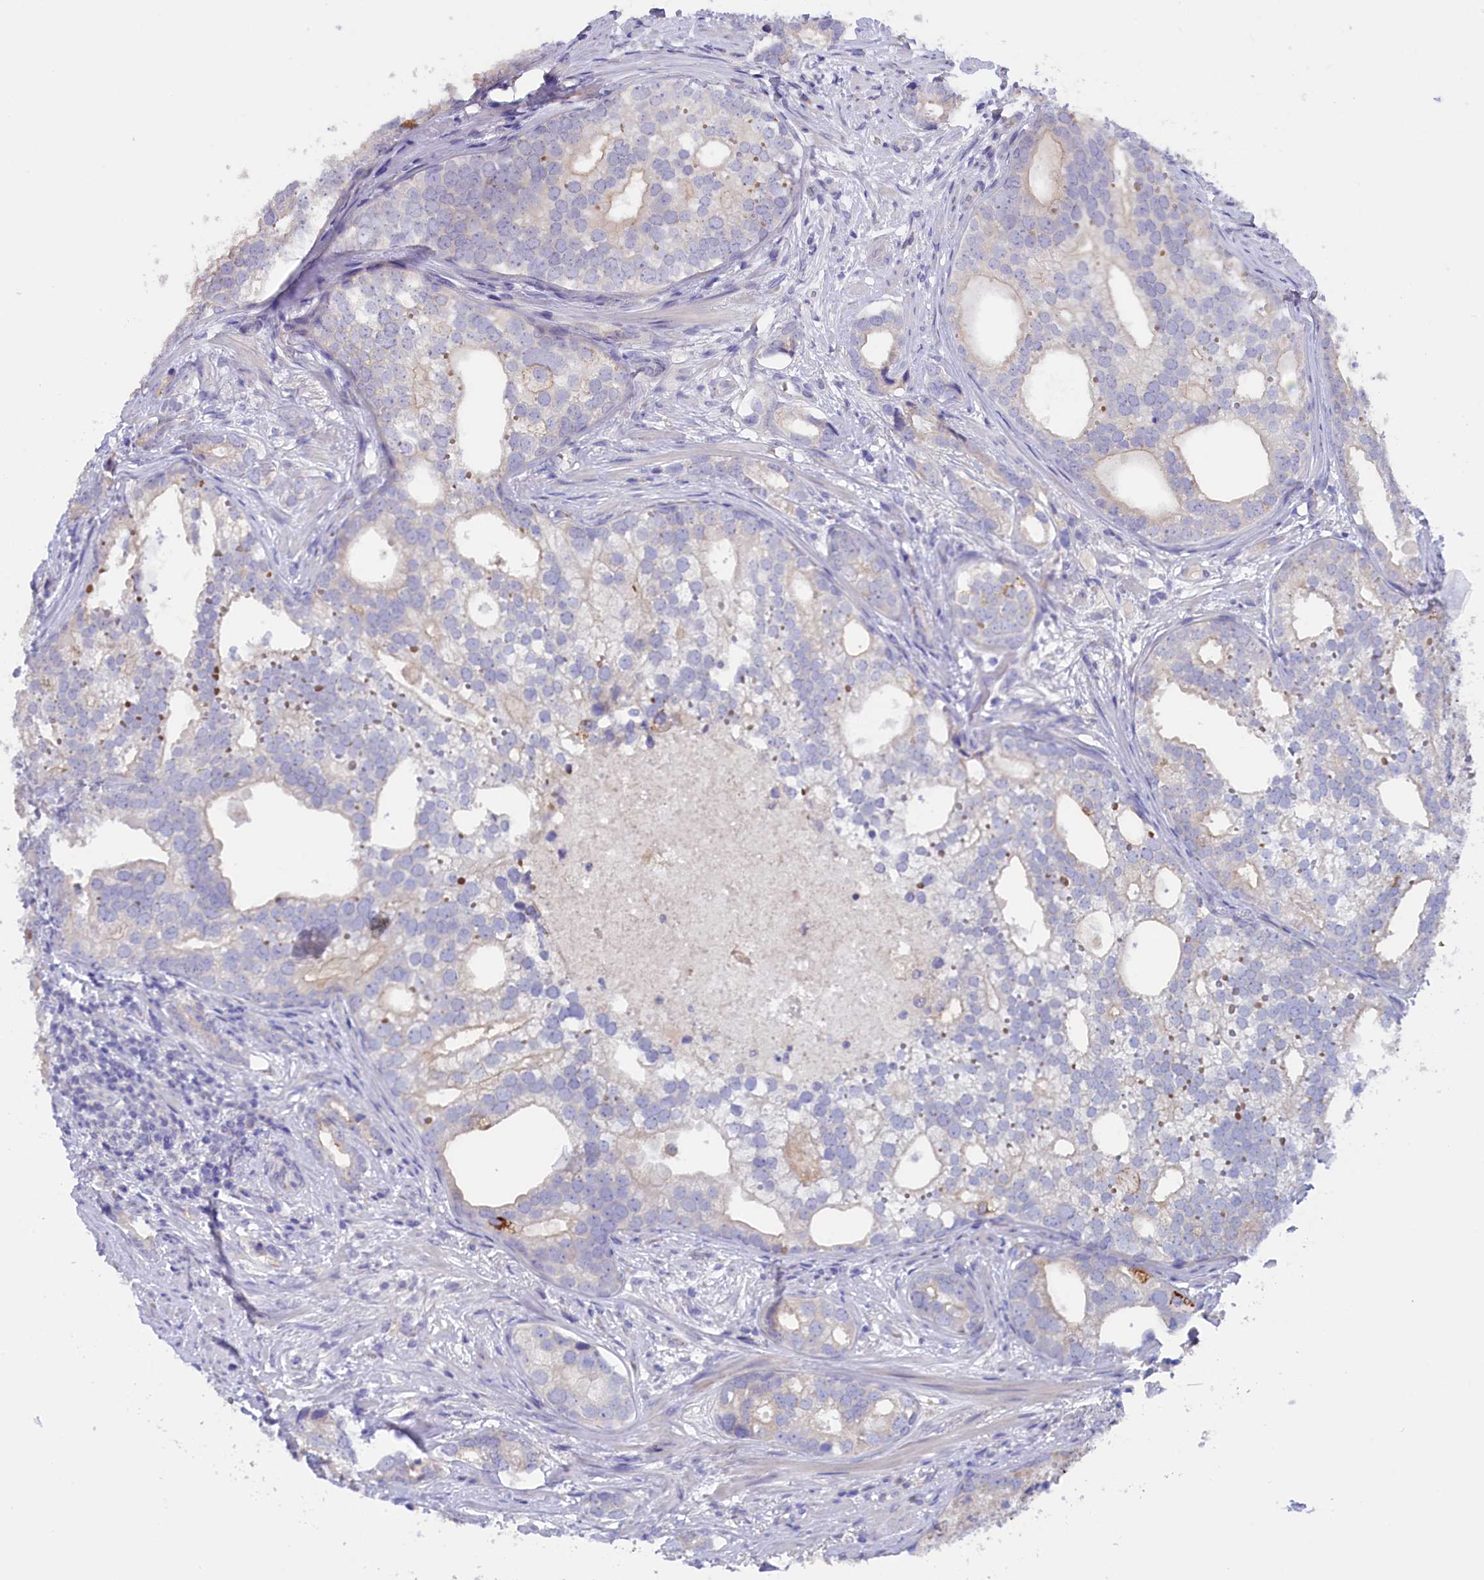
{"staining": {"intensity": "negative", "quantity": "none", "location": "none"}, "tissue": "prostate cancer", "cell_type": "Tumor cells", "image_type": "cancer", "snomed": [{"axis": "morphology", "description": "Adenocarcinoma, High grade"}, {"axis": "topography", "description": "Prostate"}], "caption": "A high-resolution image shows IHC staining of prostate cancer (high-grade adenocarcinoma), which shows no significant expression in tumor cells.", "gene": "ZSWIM4", "patient": {"sex": "male", "age": 75}}